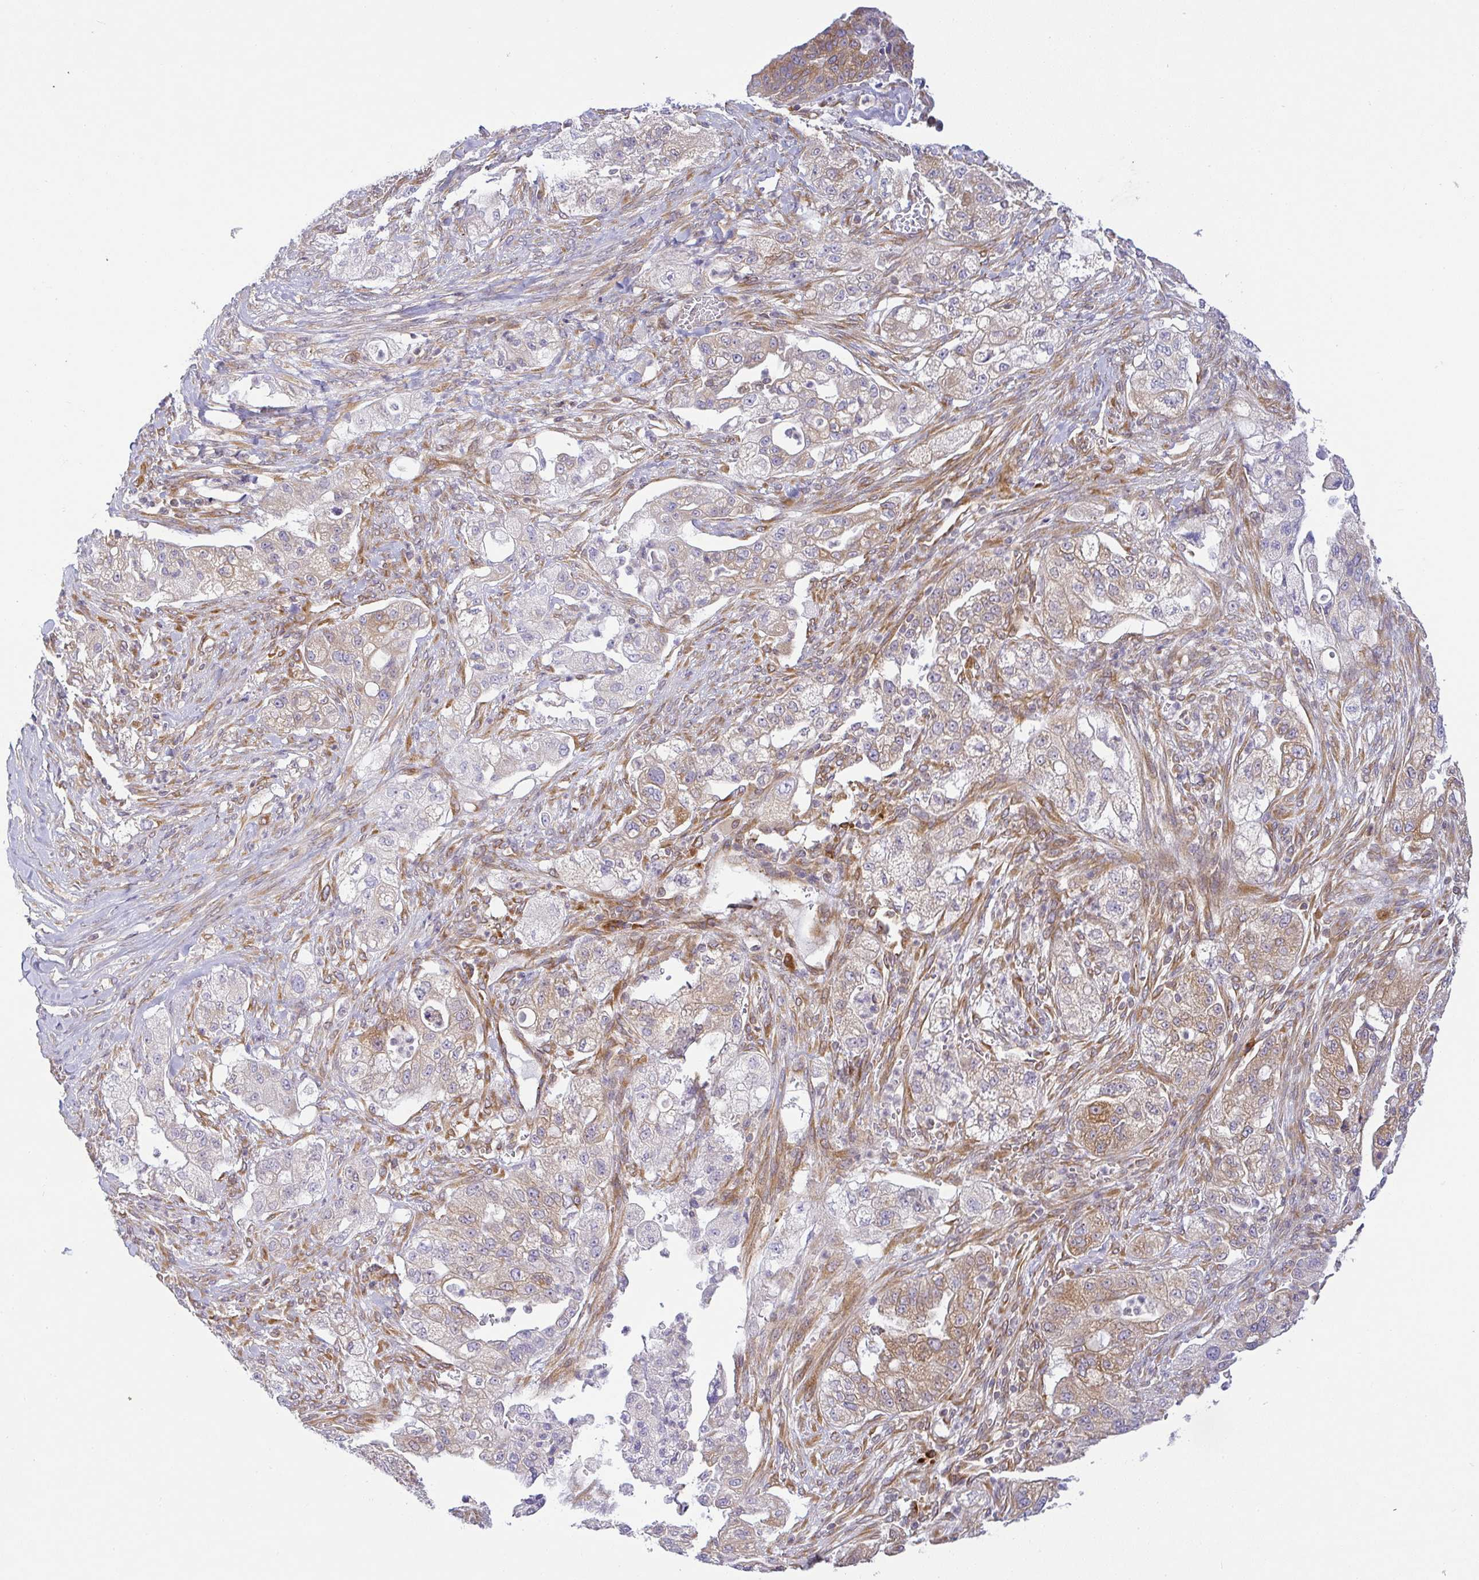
{"staining": {"intensity": "moderate", "quantity": "25%-75%", "location": "cytoplasmic/membranous"}, "tissue": "pancreatic cancer", "cell_type": "Tumor cells", "image_type": "cancer", "snomed": [{"axis": "morphology", "description": "Adenocarcinoma, NOS"}, {"axis": "topography", "description": "Pancreas"}], "caption": "A brown stain labels moderate cytoplasmic/membranous staining of a protein in human adenocarcinoma (pancreatic) tumor cells.", "gene": "DERL2", "patient": {"sex": "female", "age": 78}}